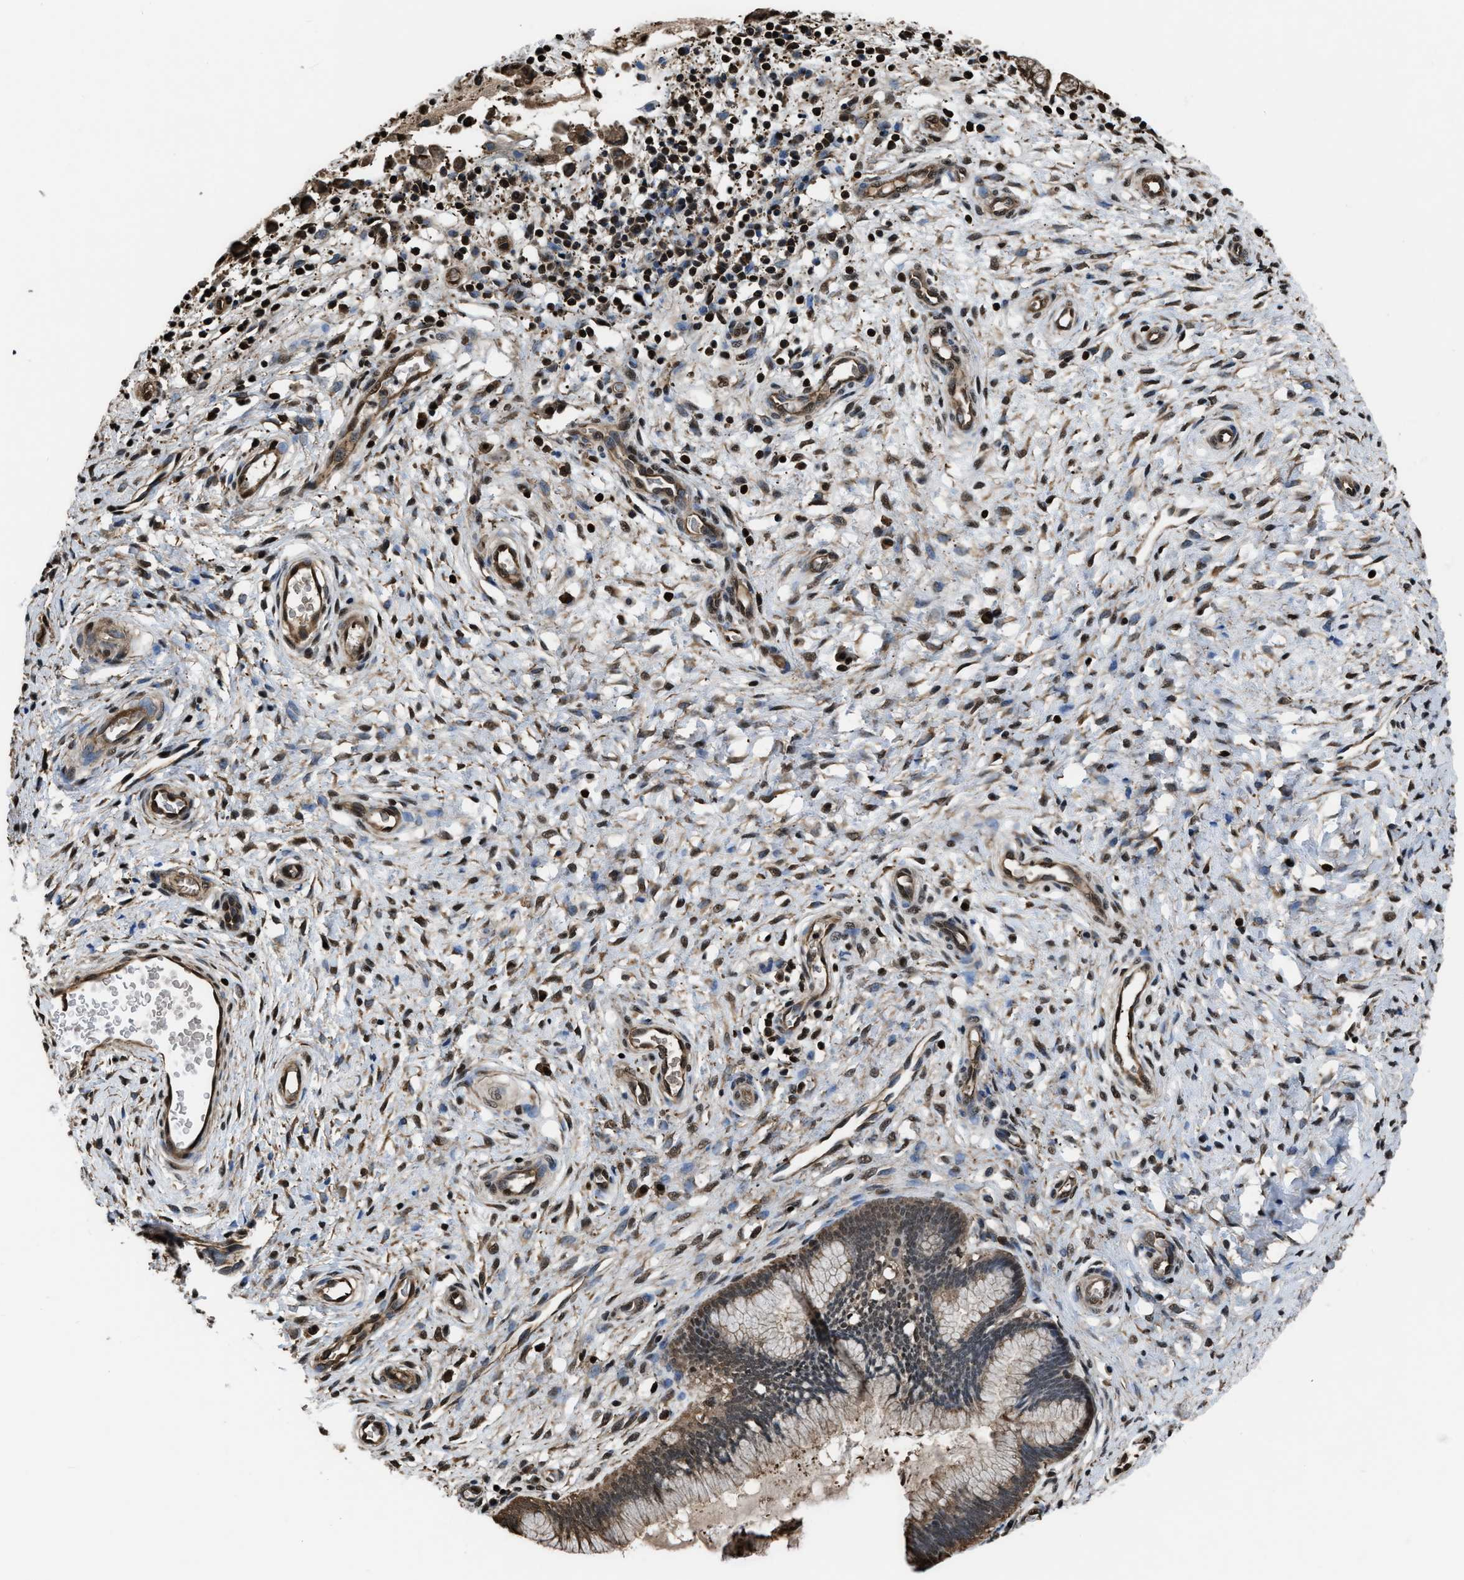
{"staining": {"intensity": "strong", "quantity": ">75%", "location": "cytoplasmic/membranous,nuclear"}, "tissue": "cervix", "cell_type": "Glandular cells", "image_type": "normal", "snomed": [{"axis": "morphology", "description": "Normal tissue, NOS"}, {"axis": "topography", "description": "Cervix"}], "caption": "Protein analysis of normal cervix exhibits strong cytoplasmic/membranous,nuclear staining in about >75% of glandular cells.", "gene": "FNTA", "patient": {"sex": "female", "age": 55}}